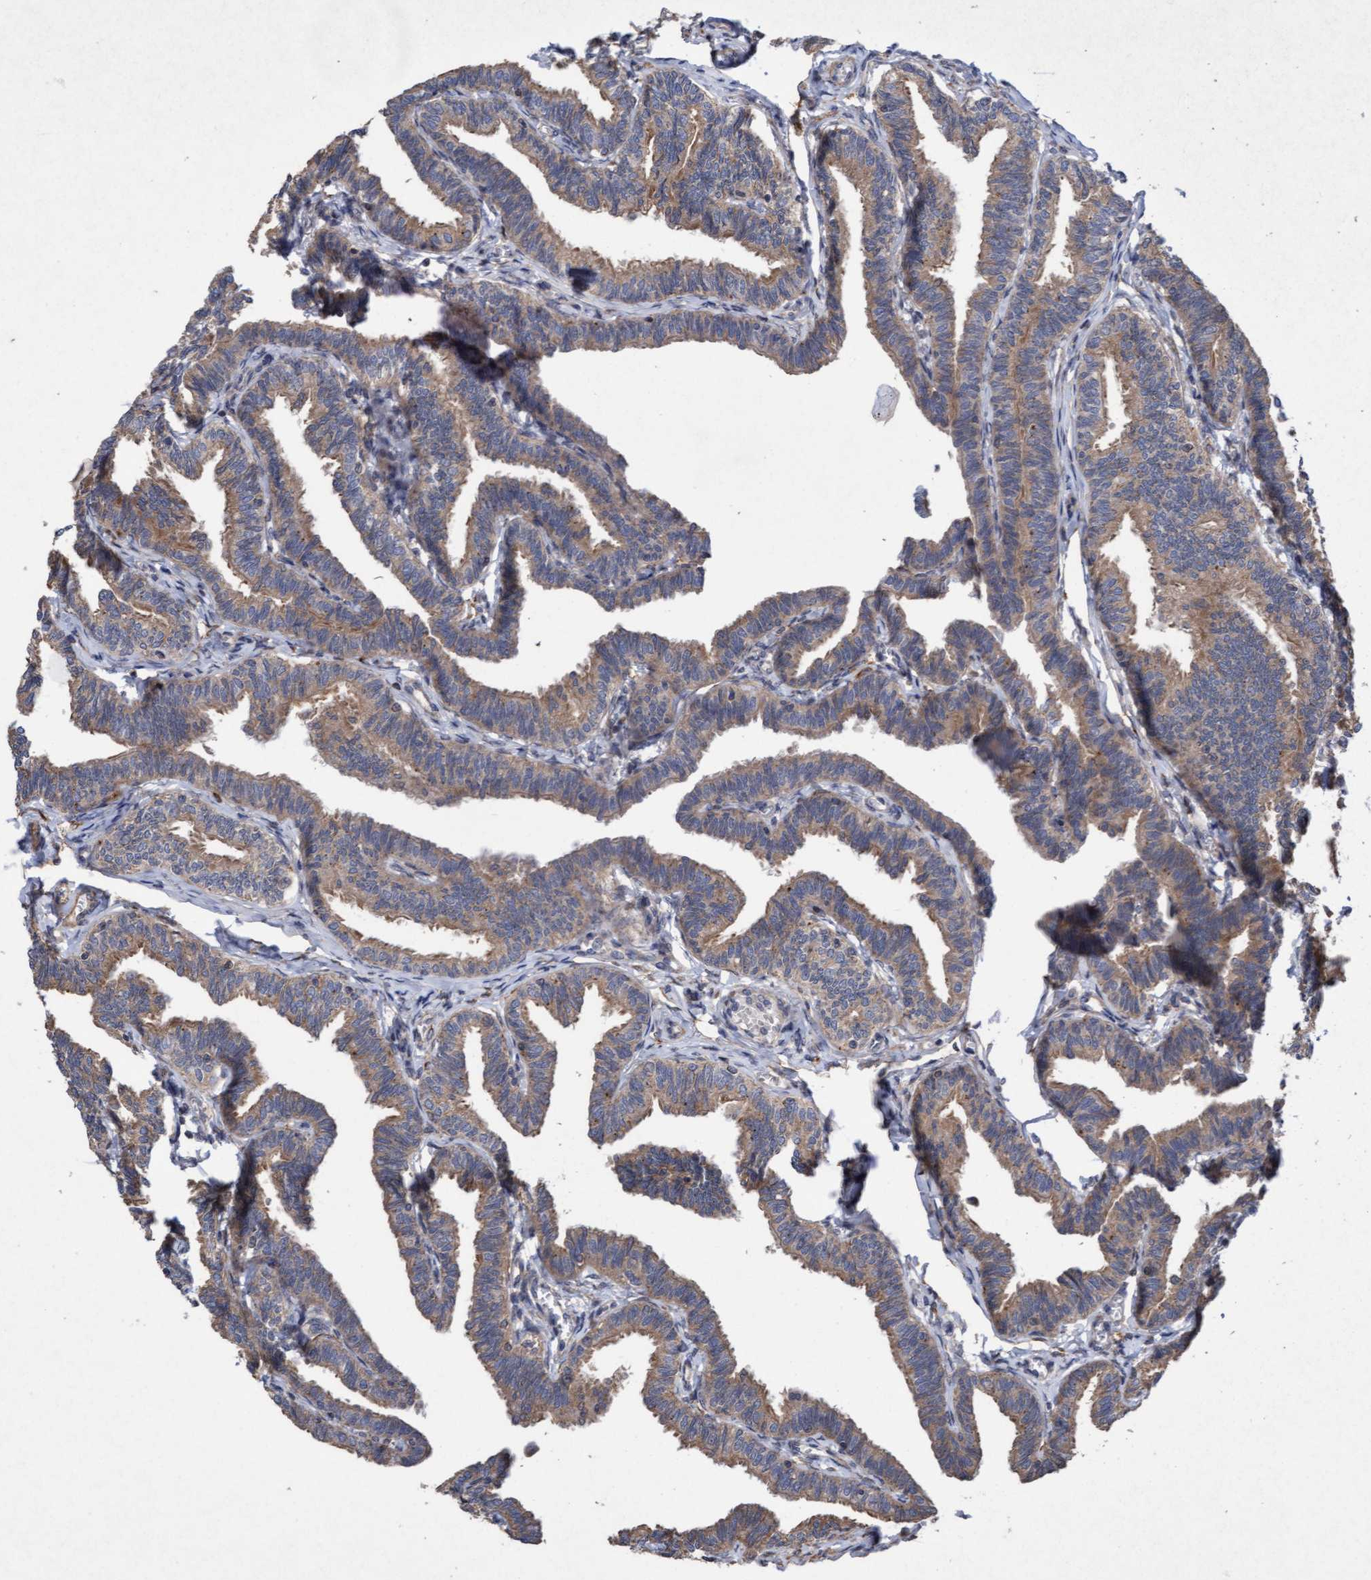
{"staining": {"intensity": "moderate", "quantity": ">75%", "location": "cytoplasmic/membranous"}, "tissue": "fallopian tube", "cell_type": "Glandular cells", "image_type": "normal", "snomed": [{"axis": "morphology", "description": "Normal tissue, NOS"}, {"axis": "topography", "description": "Fallopian tube"}, {"axis": "topography", "description": "Ovary"}], "caption": "Fallopian tube stained for a protein (brown) shows moderate cytoplasmic/membranous positive staining in about >75% of glandular cells.", "gene": "ELP5", "patient": {"sex": "female", "age": 23}}